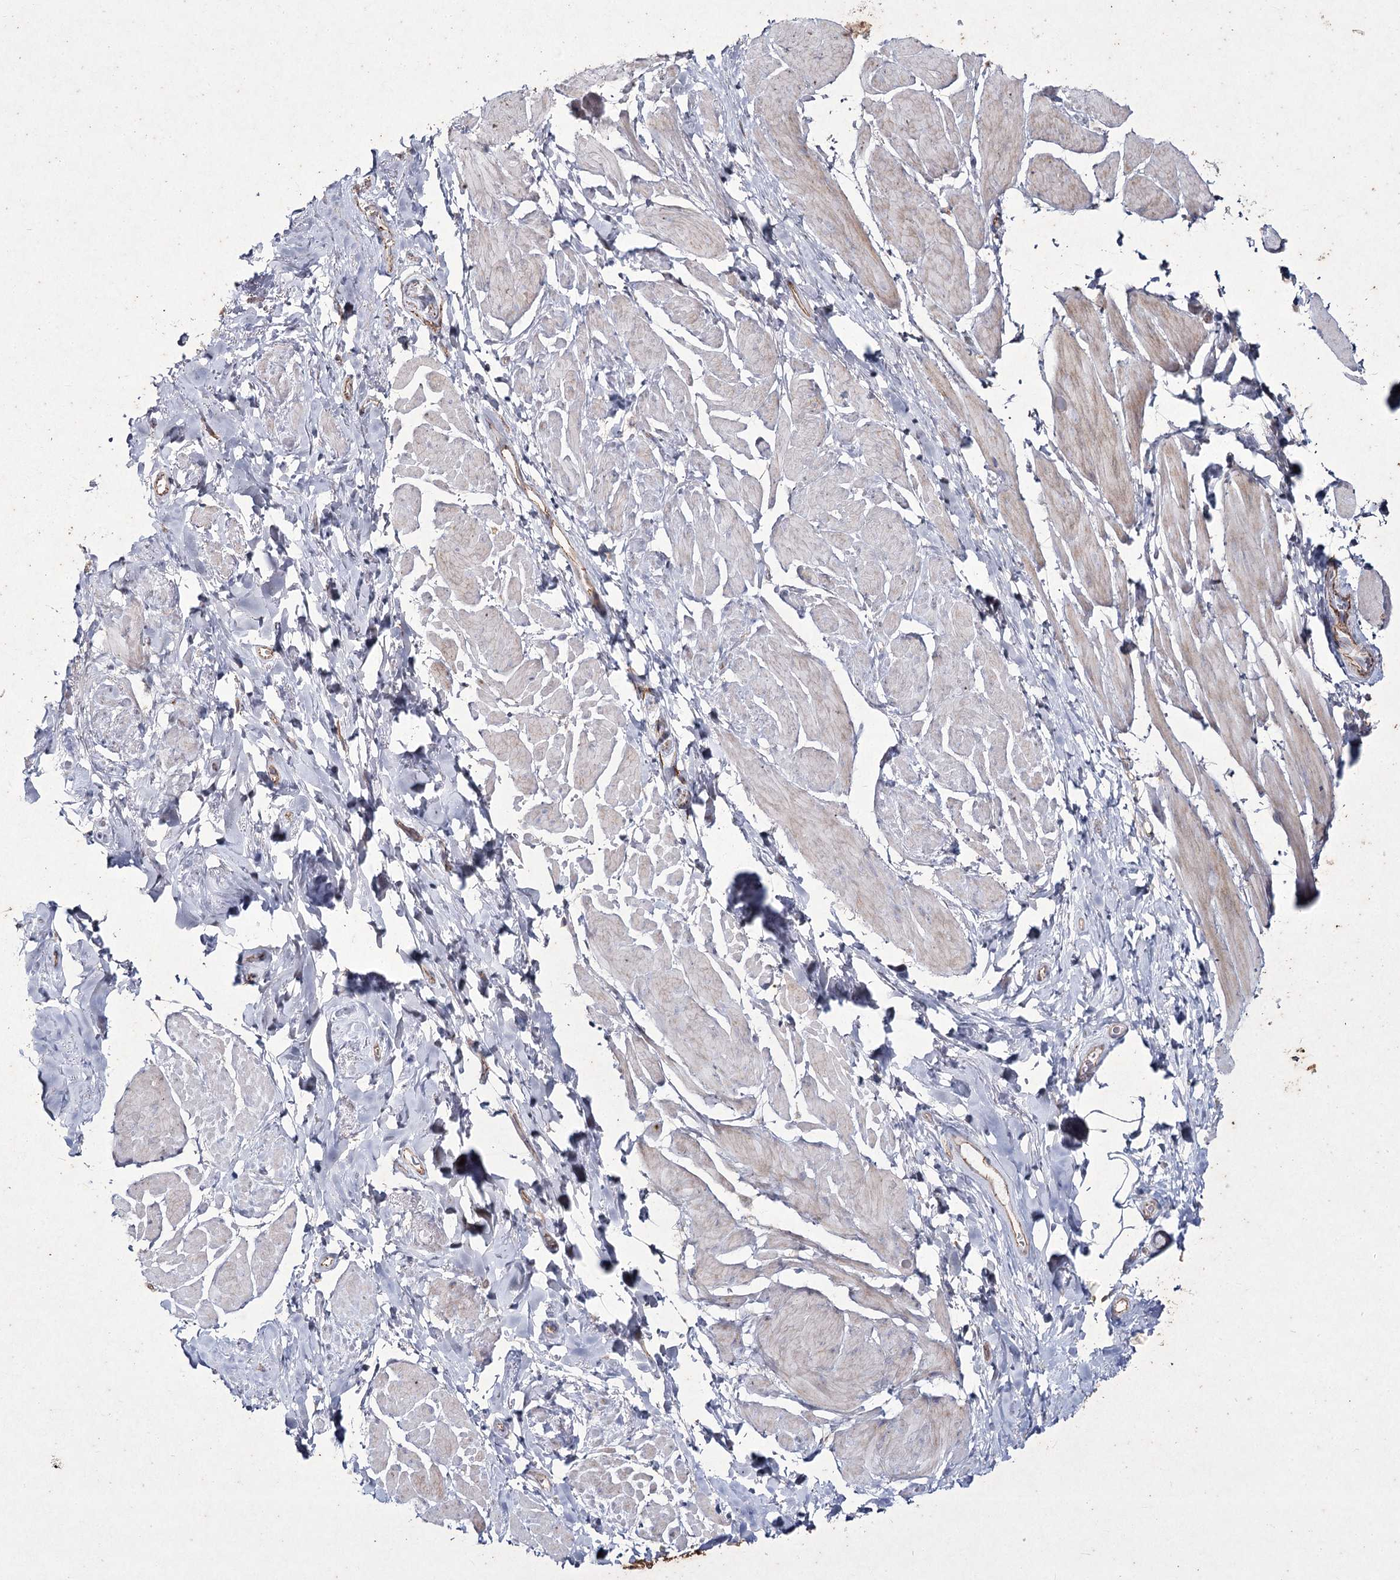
{"staining": {"intensity": "negative", "quantity": "none", "location": "none"}, "tissue": "smooth muscle", "cell_type": "Smooth muscle cells", "image_type": "normal", "snomed": [{"axis": "morphology", "description": "Normal tissue, NOS"}, {"axis": "topography", "description": "Smooth muscle"}, {"axis": "topography", "description": "Peripheral nerve tissue"}], "caption": "Histopathology image shows no protein positivity in smooth muscle cells of unremarkable smooth muscle.", "gene": "LDLRAD3", "patient": {"sex": "male", "age": 69}}